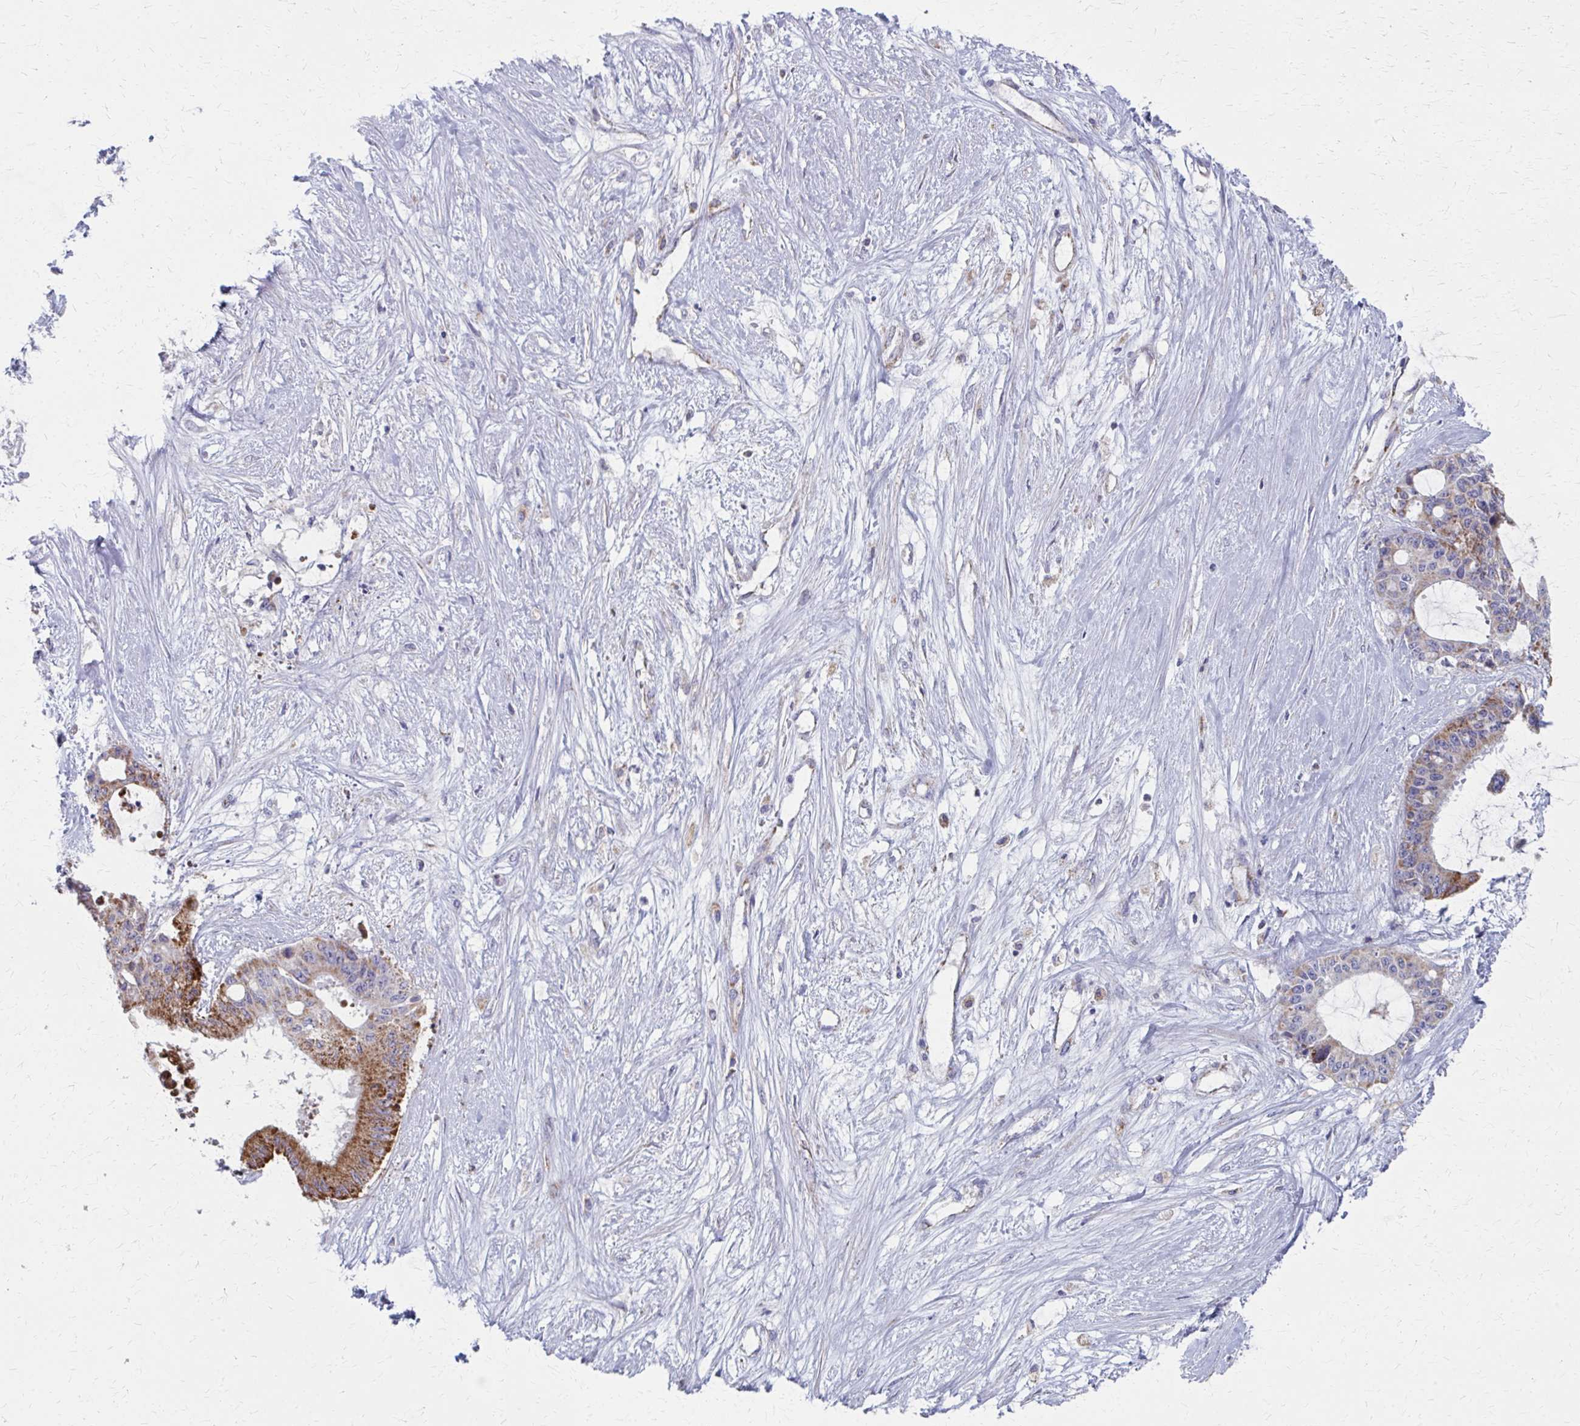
{"staining": {"intensity": "moderate", "quantity": "25%-75%", "location": "cytoplasmic/membranous"}, "tissue": "liver cancer", "cell_type": "Tumor cells", "image_type": "cancer", "snomed": [{"axis": "morphology", "description": "Normal tissue, NOS"}, {"axis": "morphology", "description": "Cholangiocarcinoma"}, {"axis": "topography", "description": "Liver"}, {"axis": "topography", "description": "Peripheral nerve tissue"}], "caption": "About 25%-75% of tumor cells in human liver cholangiocarcinoma reveal moderate cytoplasmic/membranous protein staining as visualized by brown immunohistochemical staining.", "gene": "FAHD1", "patient": {"sex": "female", "age": 73}}